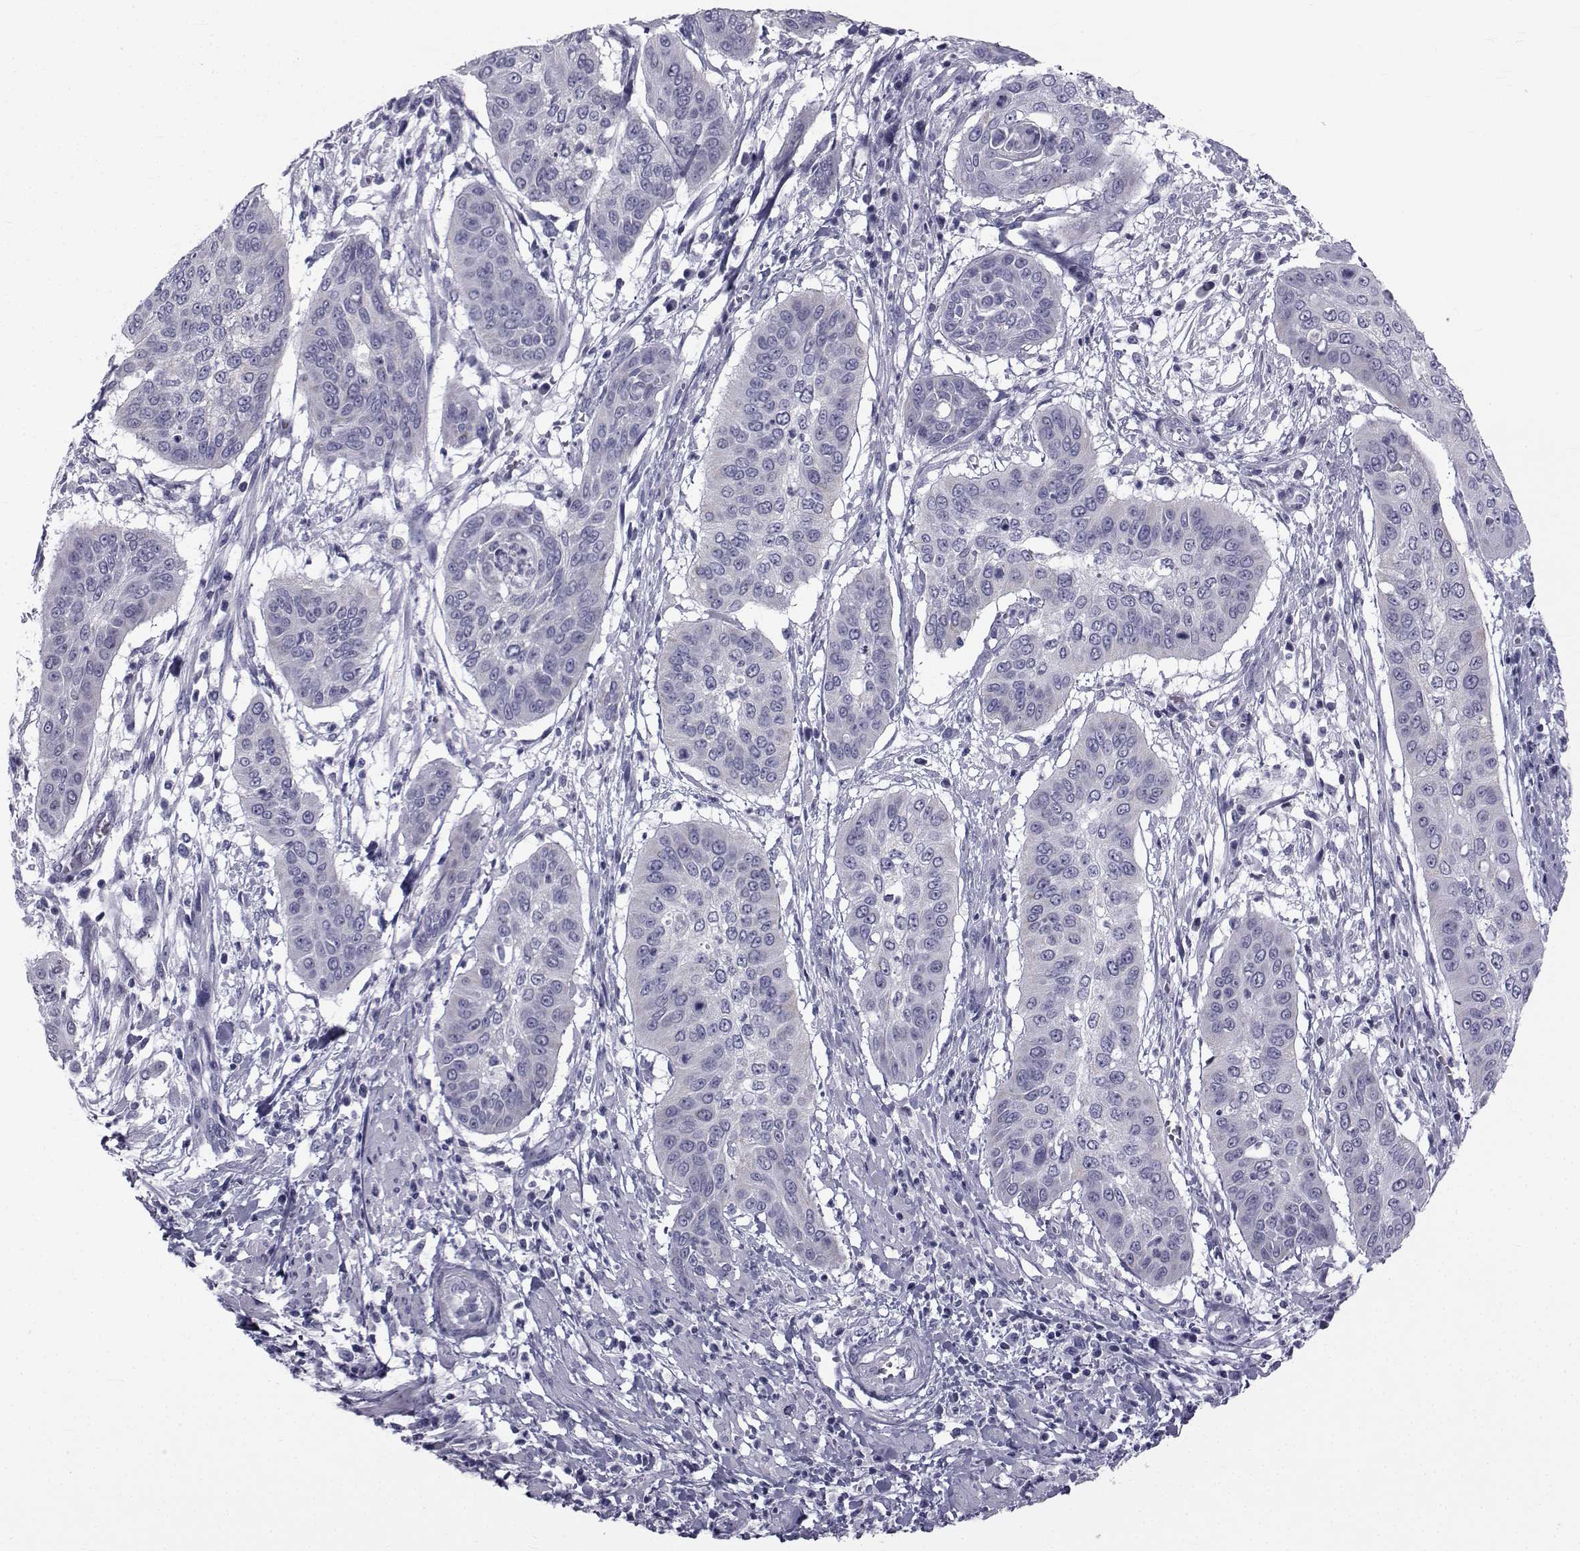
{"staining": {"intensity": "negative", "quantity": "none", "location": "none"}, "tissue": "cervical cancer", "cell_type": "Tumor cells", "image_type": "cancer", "snomed": [{"axis": "morphology", "description": "Squamous cell carcinoma, NOS"}, {"axis": "topography", "description": "Cervix"}], "caption": "This is a image of immunohistochemistry (IHC) staining of cervical cancer, which shows no positivity in tumor cells. (DAB immunohistochemistry with hematoxylin counter stain).", "gene": "FDXR", "patient": {"sex": "female", "age": 39}}